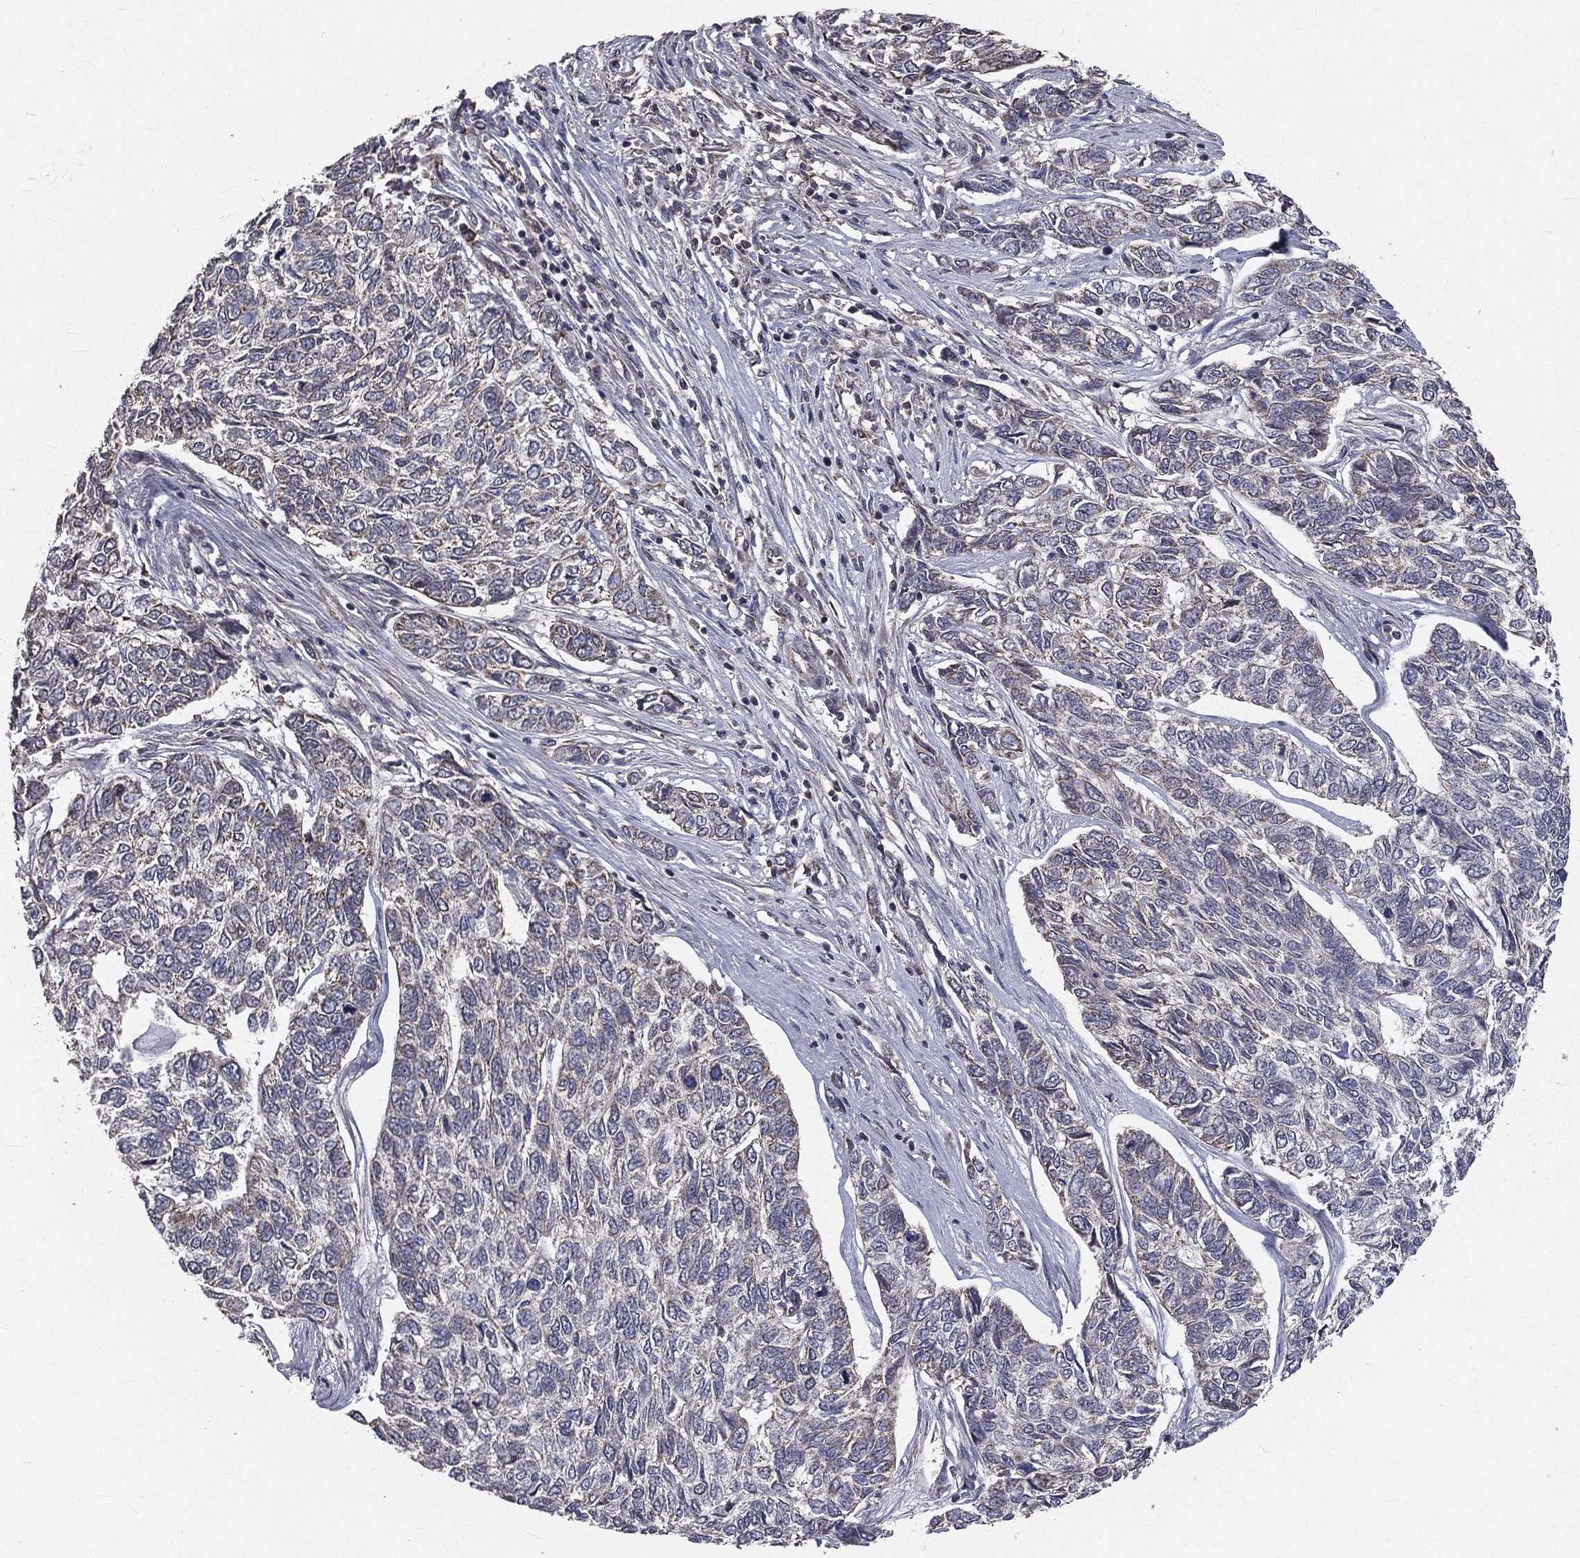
{"staining": {"intensity": "negative", "quantity": "none", "location": "none"}, "tissue": "skin cancer", "cell_type": "Tumor cells", "image_type": "cancer", "snomed": [{"axis": "morphology", "description": "Basal cell carcinoma"}, {"axis": "topography", "description": "Skin"}], "caption": "The histopathology image demonstrates no significant expression in tumor cells of skin basal cell carcinoma.", "gene": "MRPL46", "patient": {"sex": "female", "age": 65}}